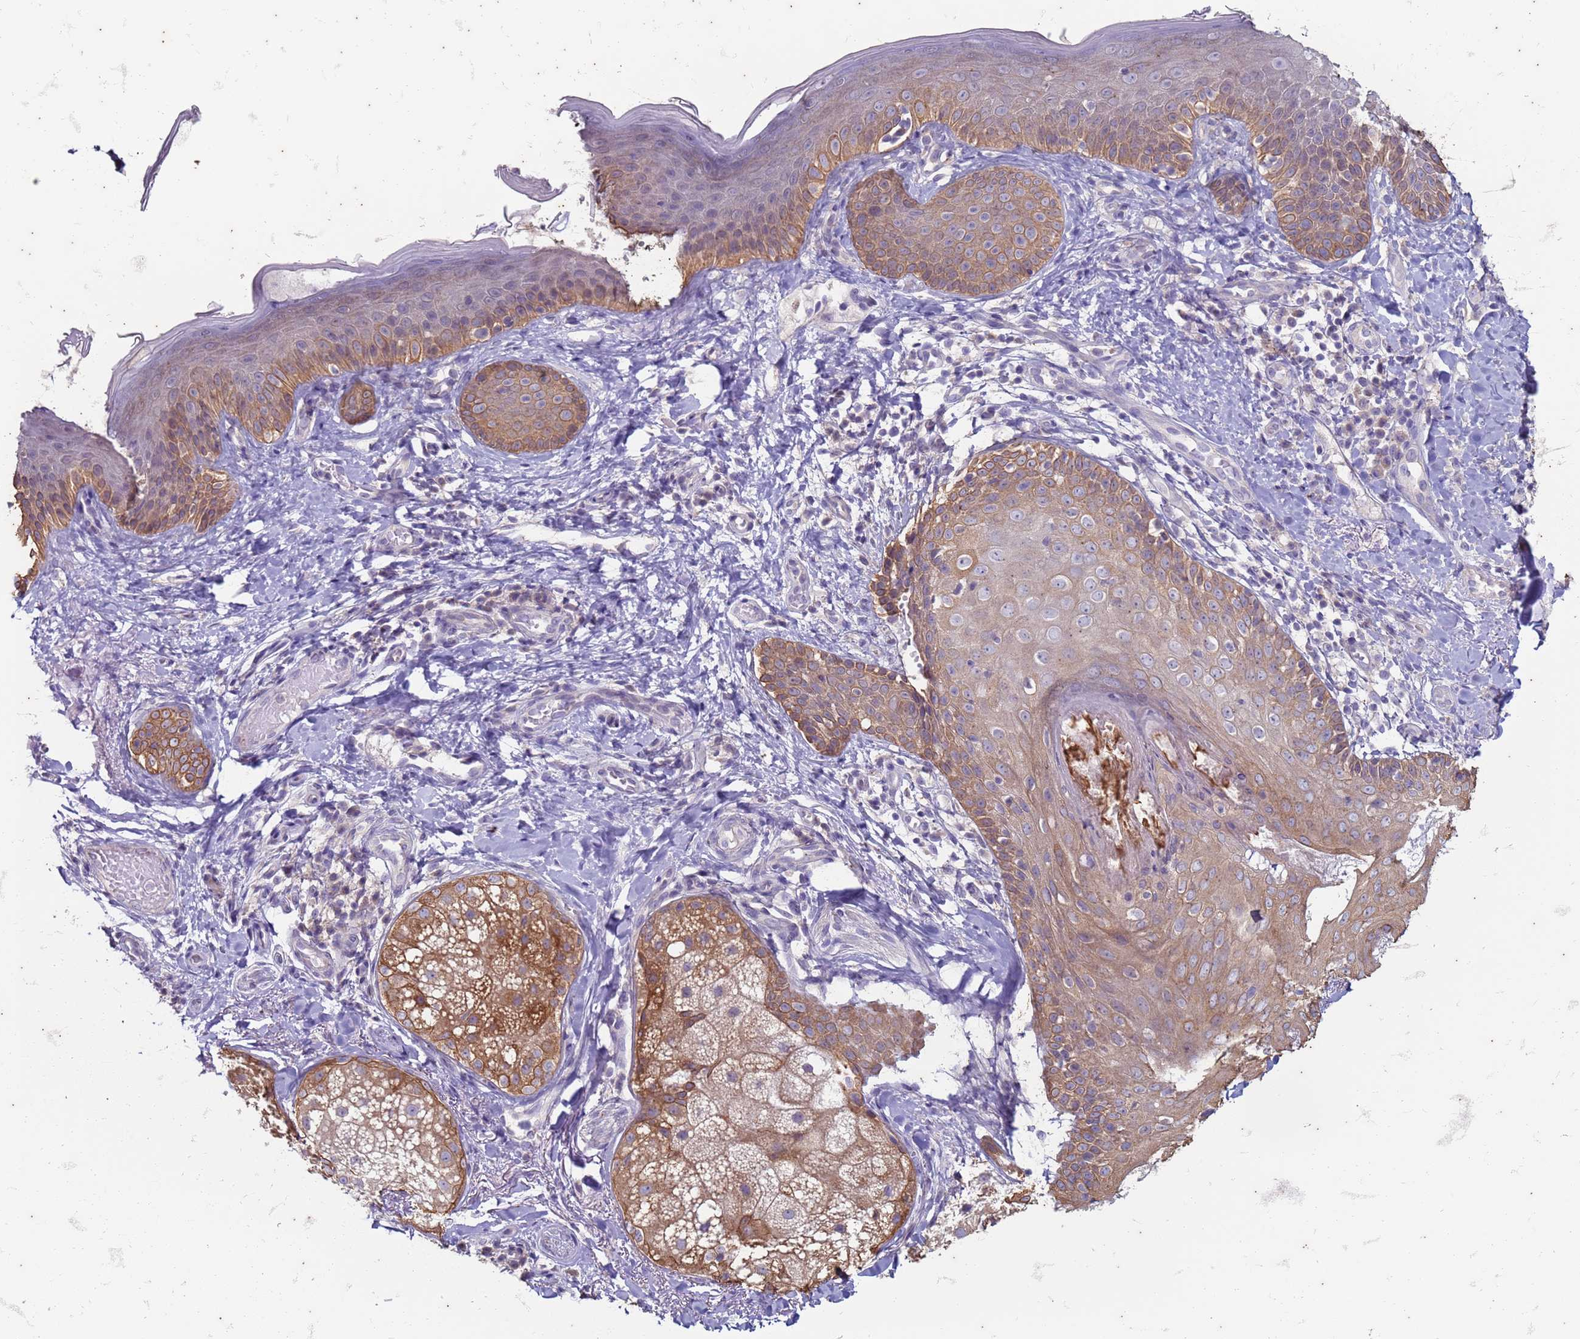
{"staining": {"intensity": "negative", "quantity": "none", "location": "none"}, "tissue": "skin", "cell_type": "Fibroblasts", "image_type": "normal", "snomed": [{"axis": "morphology", "description": "Normal tissue, NOS"}, {"axis": "topography", "description": "Skin"}], "caption": "A micrograph of skin stained for a protein exhibits no brown staining in fibroblasts.", "gene": "SUCO", "patient": {"sex": "male", "age": 57}}